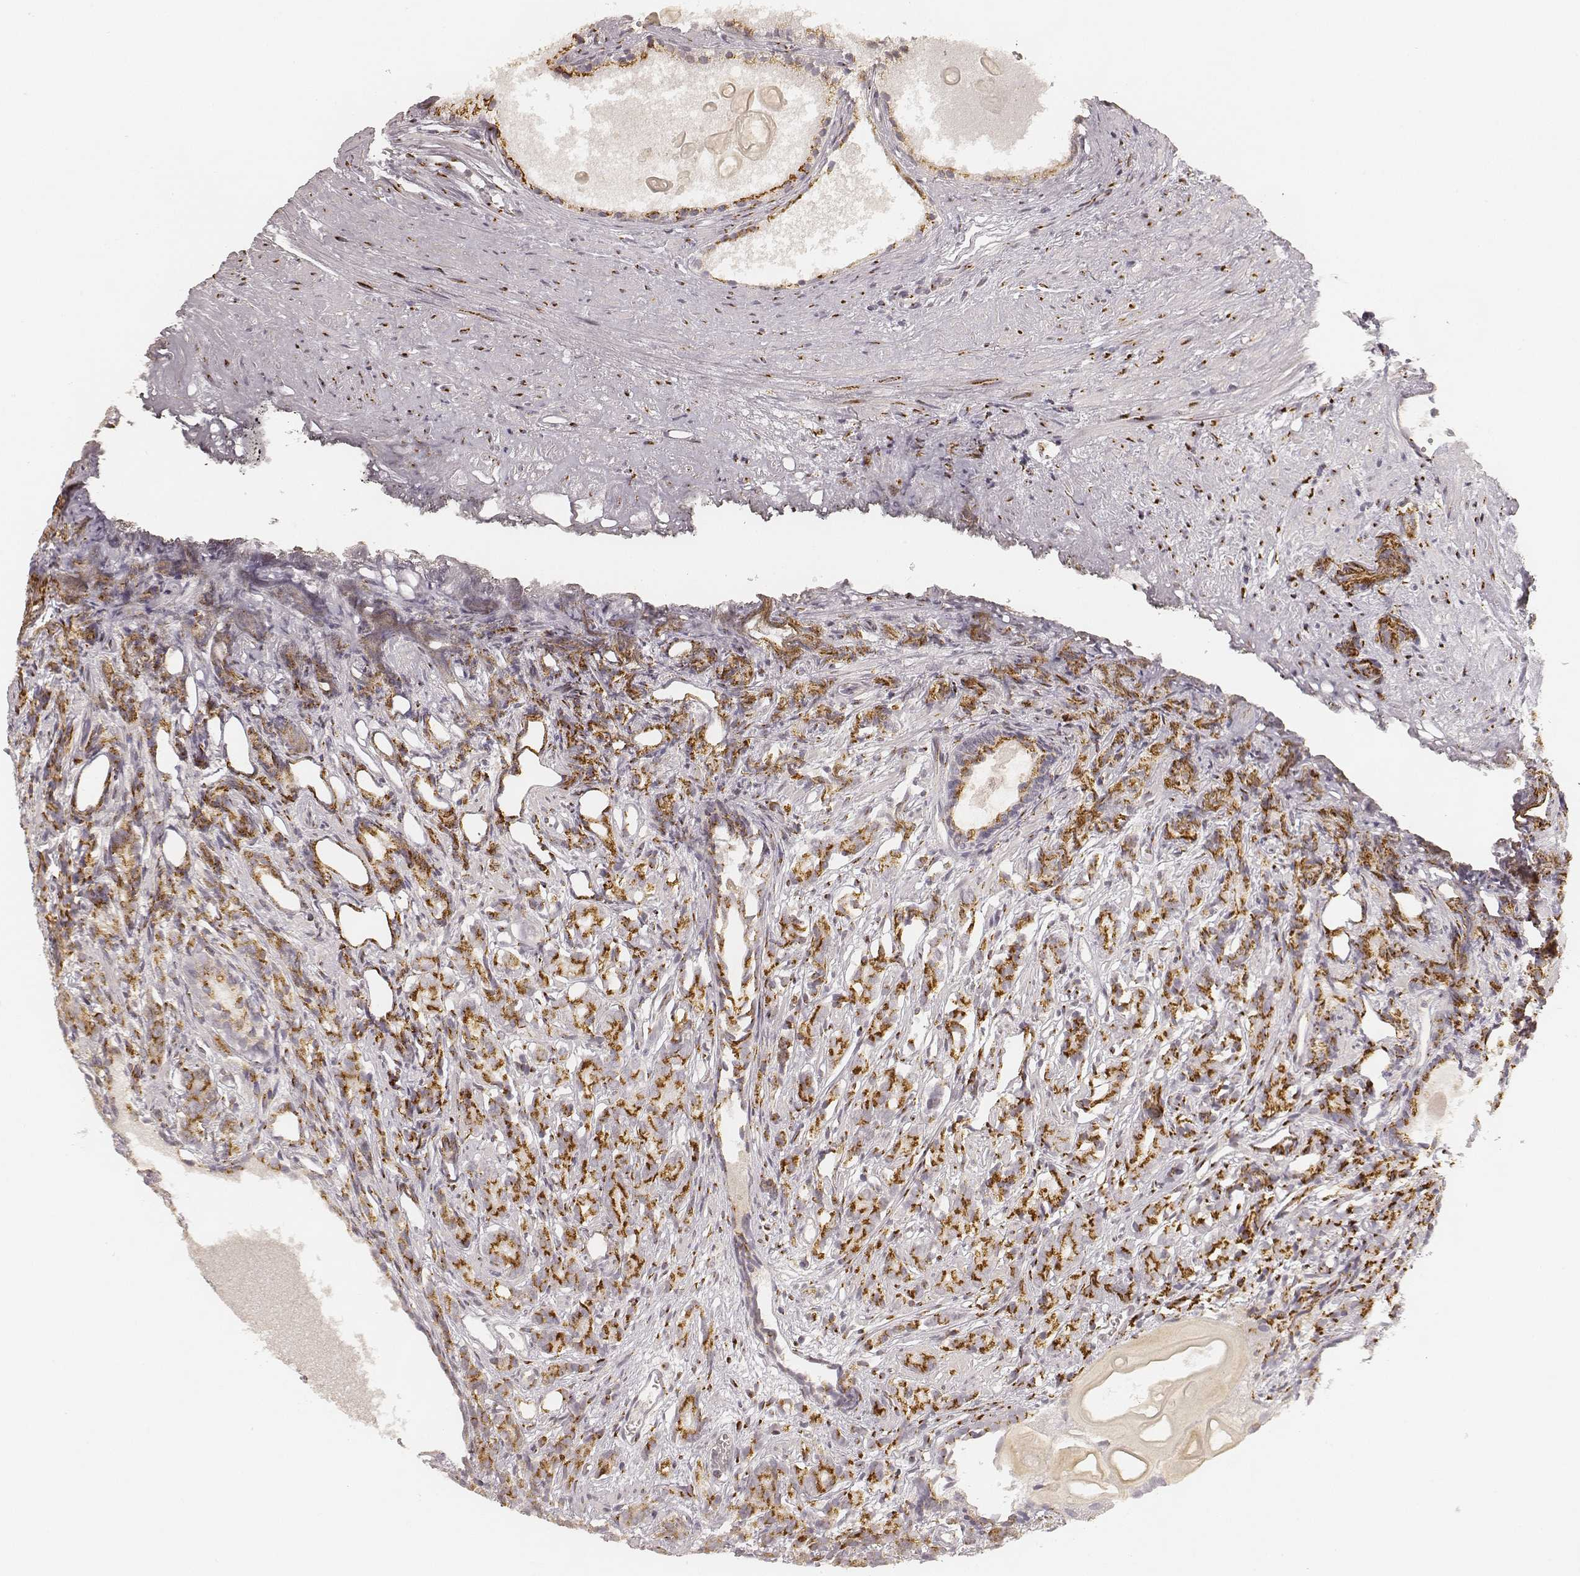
{"staining": {"intensity": "moderate", "quantity": "25%-75%", "location": "cytoplasmic/membranous"}, "tissue": "prostate cancer", "cell_type": "Tumor cells", "image_type": "cancer", "snomed": [{"axis": "morphology", "description": "Adenocarcinoma, High grade"}, {"axis": "topography", "description": "Prostate"}], "caption": "Human prostate cancer (adenocarcinoma (high-grade)) stained for a protein (brown) demonstrates moderate cytoplasmic/membranous positive expression in approximately 25%-75% of tumor cells.", "gene": "GORASP2", "patient": {"sex": "male", "age": 84}}